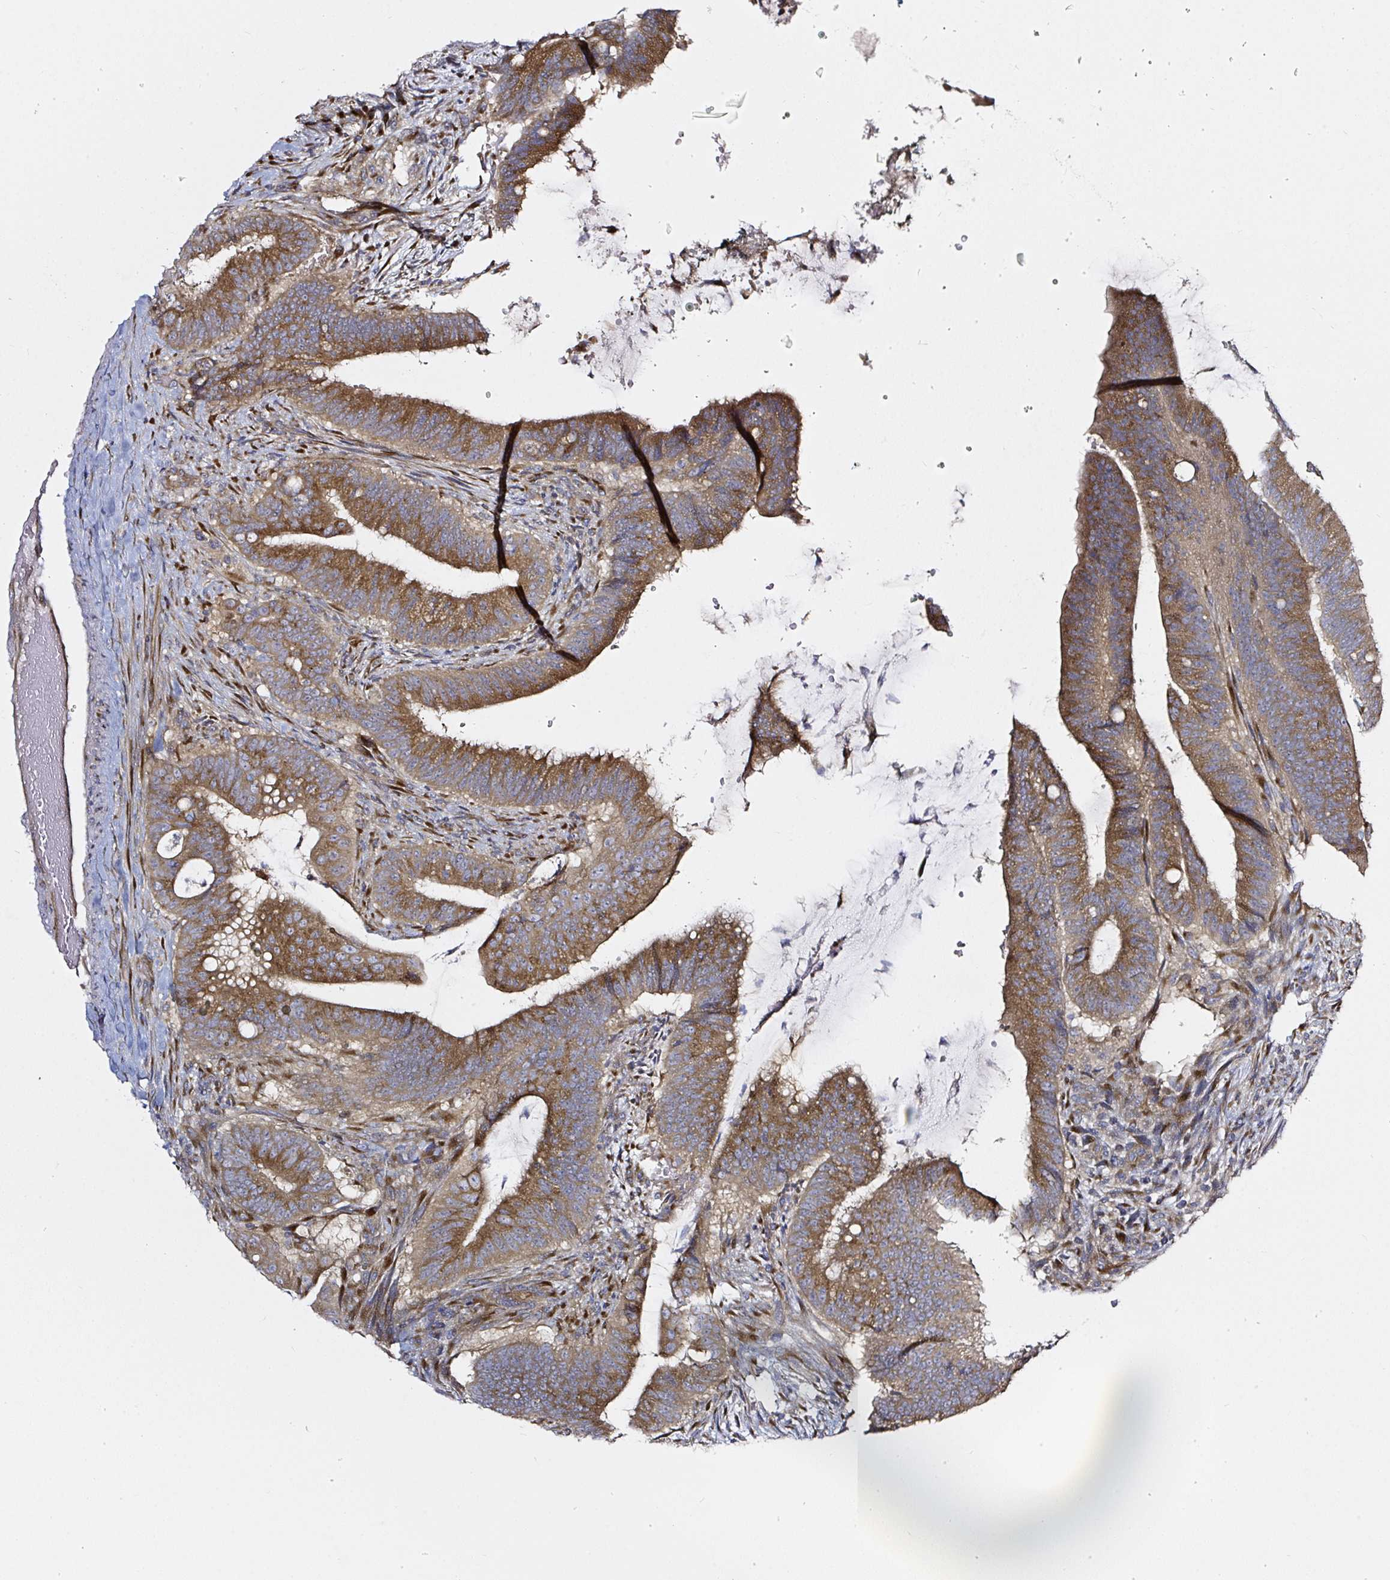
{"staining": {"intensity": "moderate", "quantity": ">75%", "location": "cytoplasmic/membranous"}, "tissue": "colorectal cancer", "cell_type": "Tumor cells", "image_type": "cancer", "snomed": [{"axis": "morphology", "description": "Adenocarcinoma, NOS"}, {"axis": "topography", "description": "Colon"}], "caption": "The immunohistochemical stain highlights moderate cytoplasmic/membranous positivity in tumor cells of colorectal cancer tissue.", "gene": "MLX", "patient": {"sex": "female", "age": 43}}